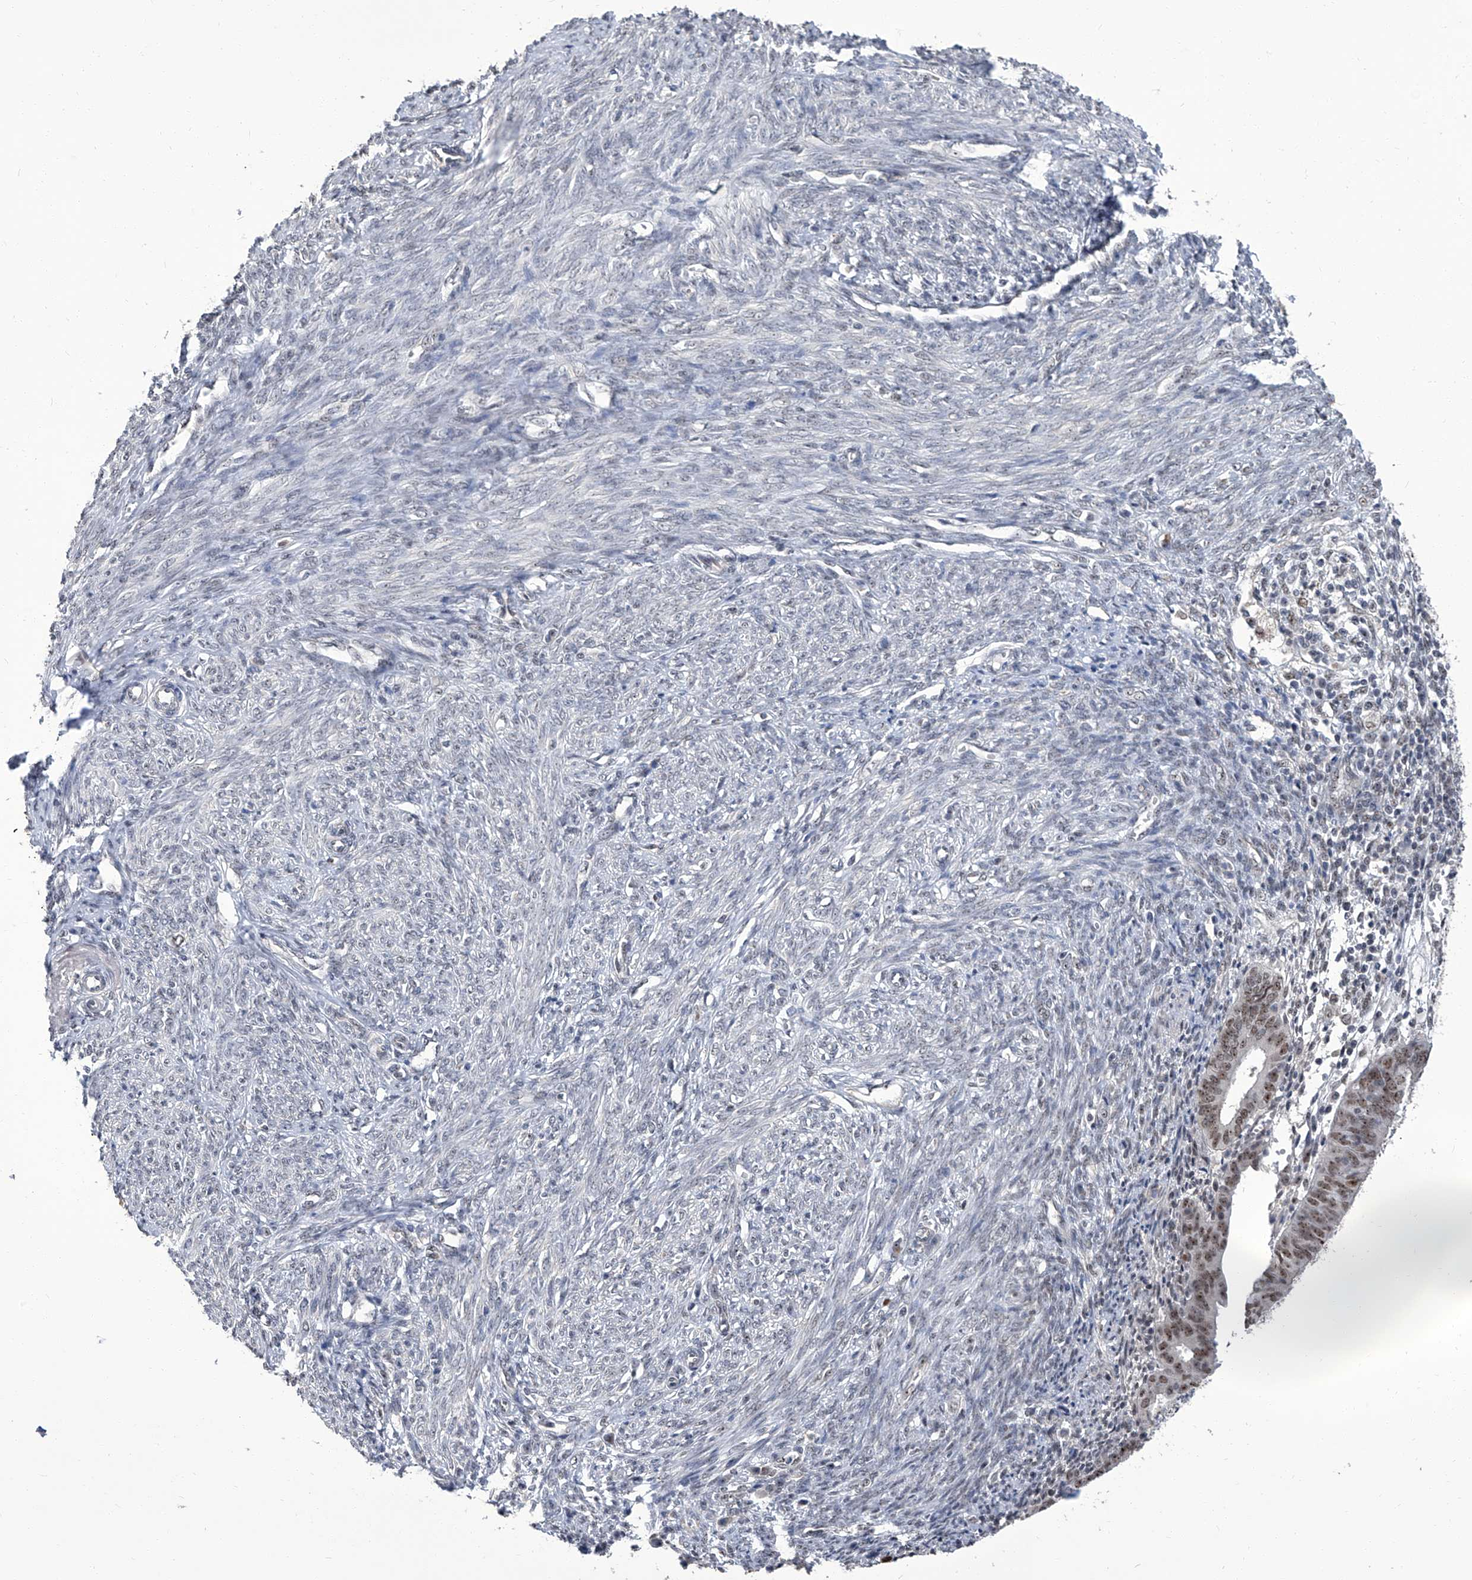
{"staining": {"intensity": "moderate", "quantity": ">75%", "location": "nuclear"}, "tissue": "endometrial cancer", "cell_type": "Tumor cells", "image_type": "cancer", "snomed": [{"axis": "morphology", "description": "Adenocarcinoma, NOS"}, {"axis": "topography", "description": "Uterus"}], "caption": "Protein staining demonstrates moderate nuclear positivity in approximately >75% of tumor cells in endometrial adenocarcinoma.", "gene": "CMTR1", "patient": {"sex": "female", "age": 77}}